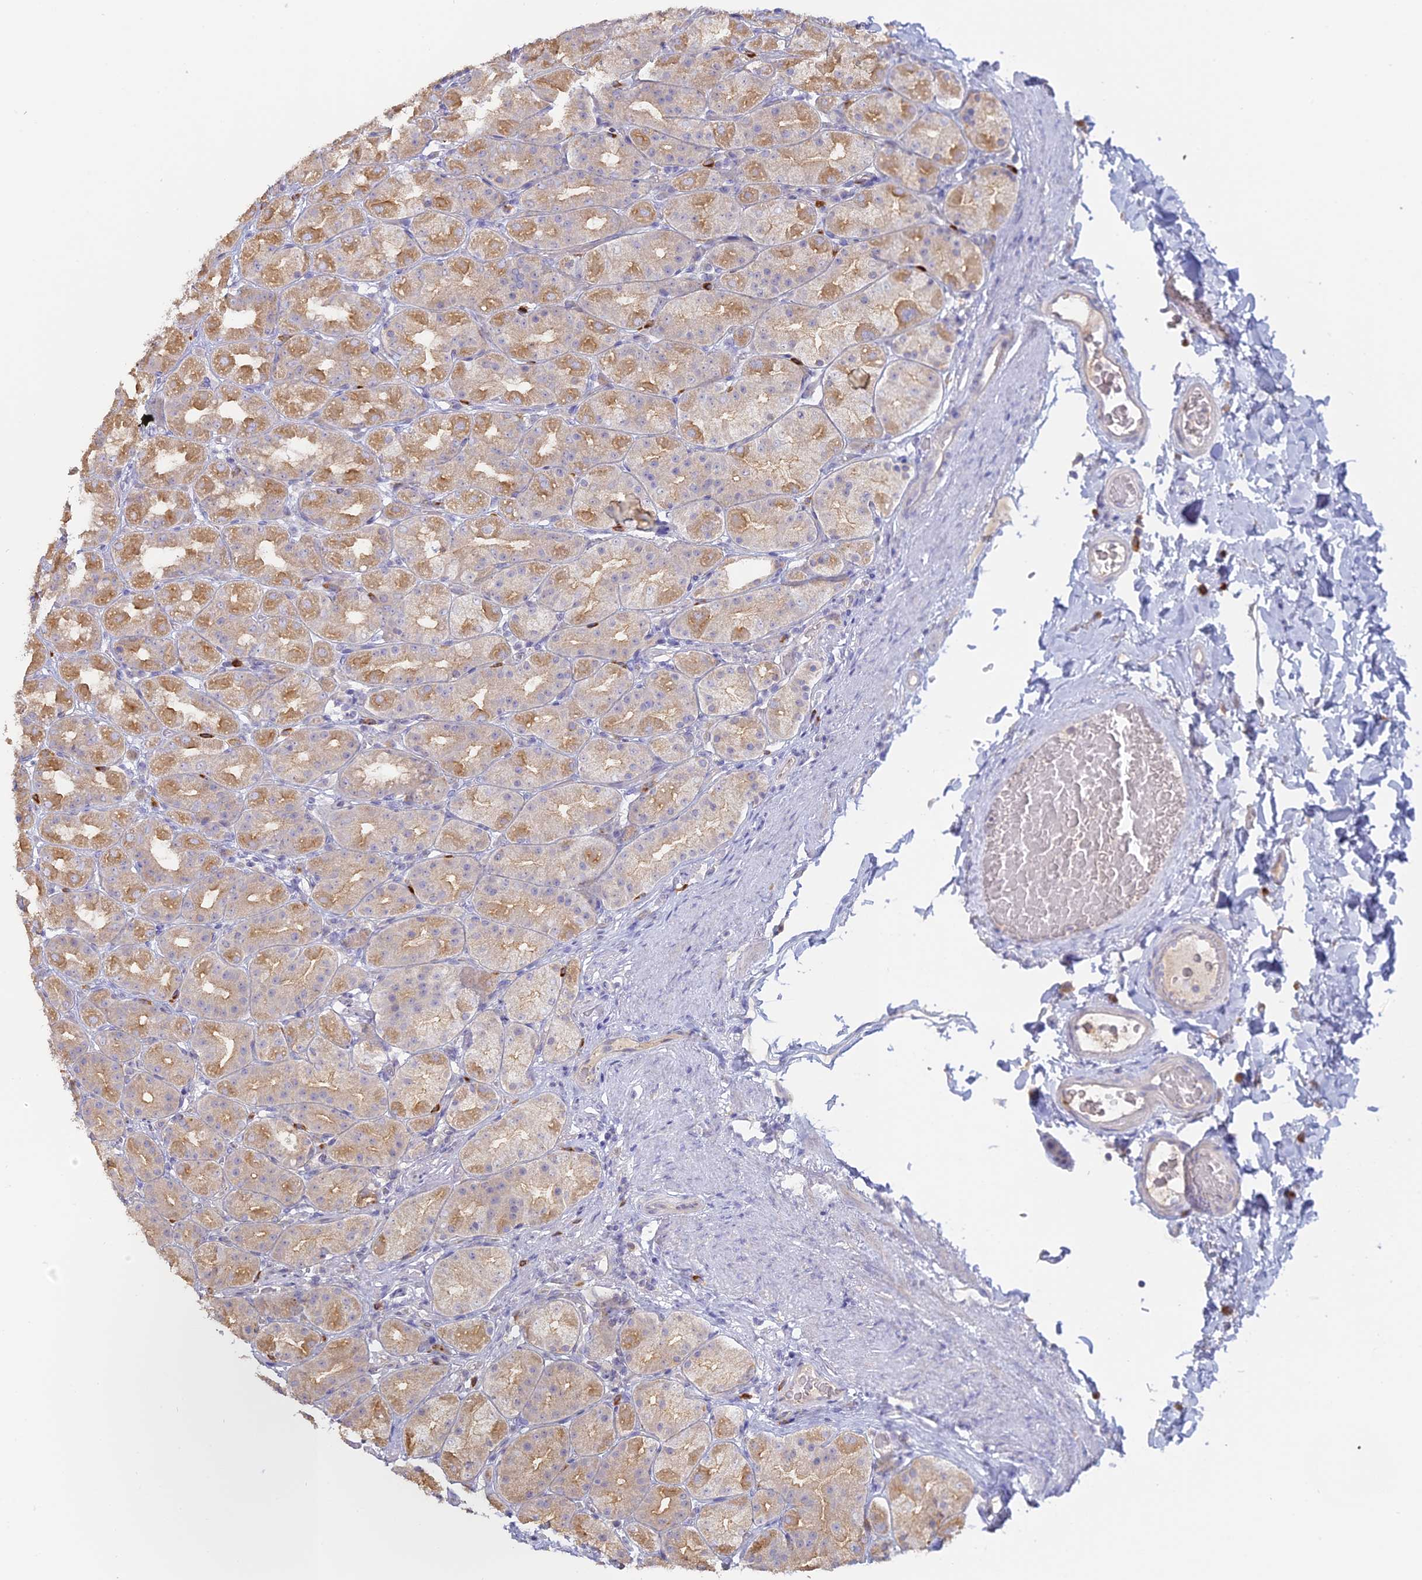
{"staining": {"intensity": "moderate", "quantity": "25%-75%", "location": "cytoplasmic/membranous"}, "tissue": "stomach", "cell_type": "Glandular cells", "image_type": "normal", "snomed": [{"axis": "morphology", "description": "Normal tissue, NOS"}, {"axis": "topography", "description": "Stomach, upper"}], "caption": "Glandular cells reveal medium levels of moderate cytoplasmic/membranous positivity in about 25%-75% of cells in unremarkable human stomach. (DAB IHC, brown staining for protein, blue staining for nuclei).", "gene": "SFT2D2", "patient": {"sex": "male", "age": 68}}